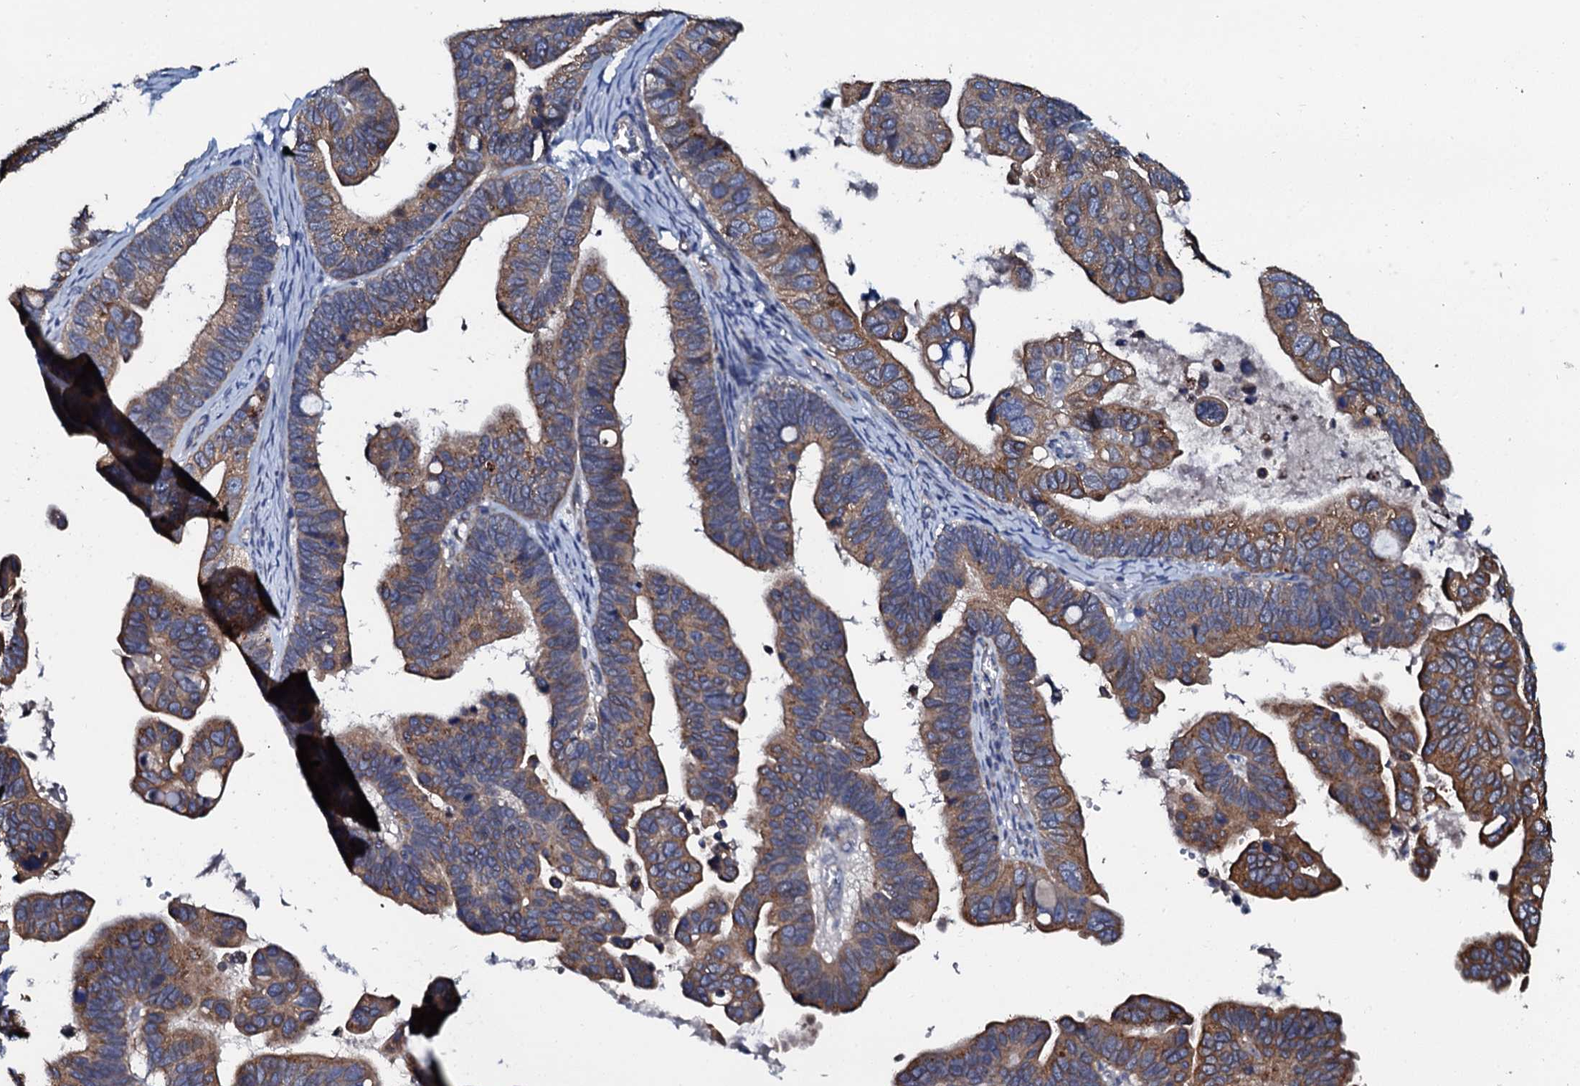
{"staining": {"intensity": "moderate", "quantity": "25%-75%", "location": "cytoplasmic/membranous"}, "tissue": "ovarian cancer", "cell_type": "Tumor cells", "image_type": "cancer", "snomed": [{"axis": "morphology", "description": "Cystadenocarcinoma, serous, NOS"}, {"axis": "topography", "description": "Ovary"}], "caption": "Tumor cells reveal moderate cytoplasmic/membranous staining in approximately 25%-75% of cells in ovarian serous cystadenocarcinoma.", "gene": "GLCE", "patient": {"sex": "female", "age": 56}}